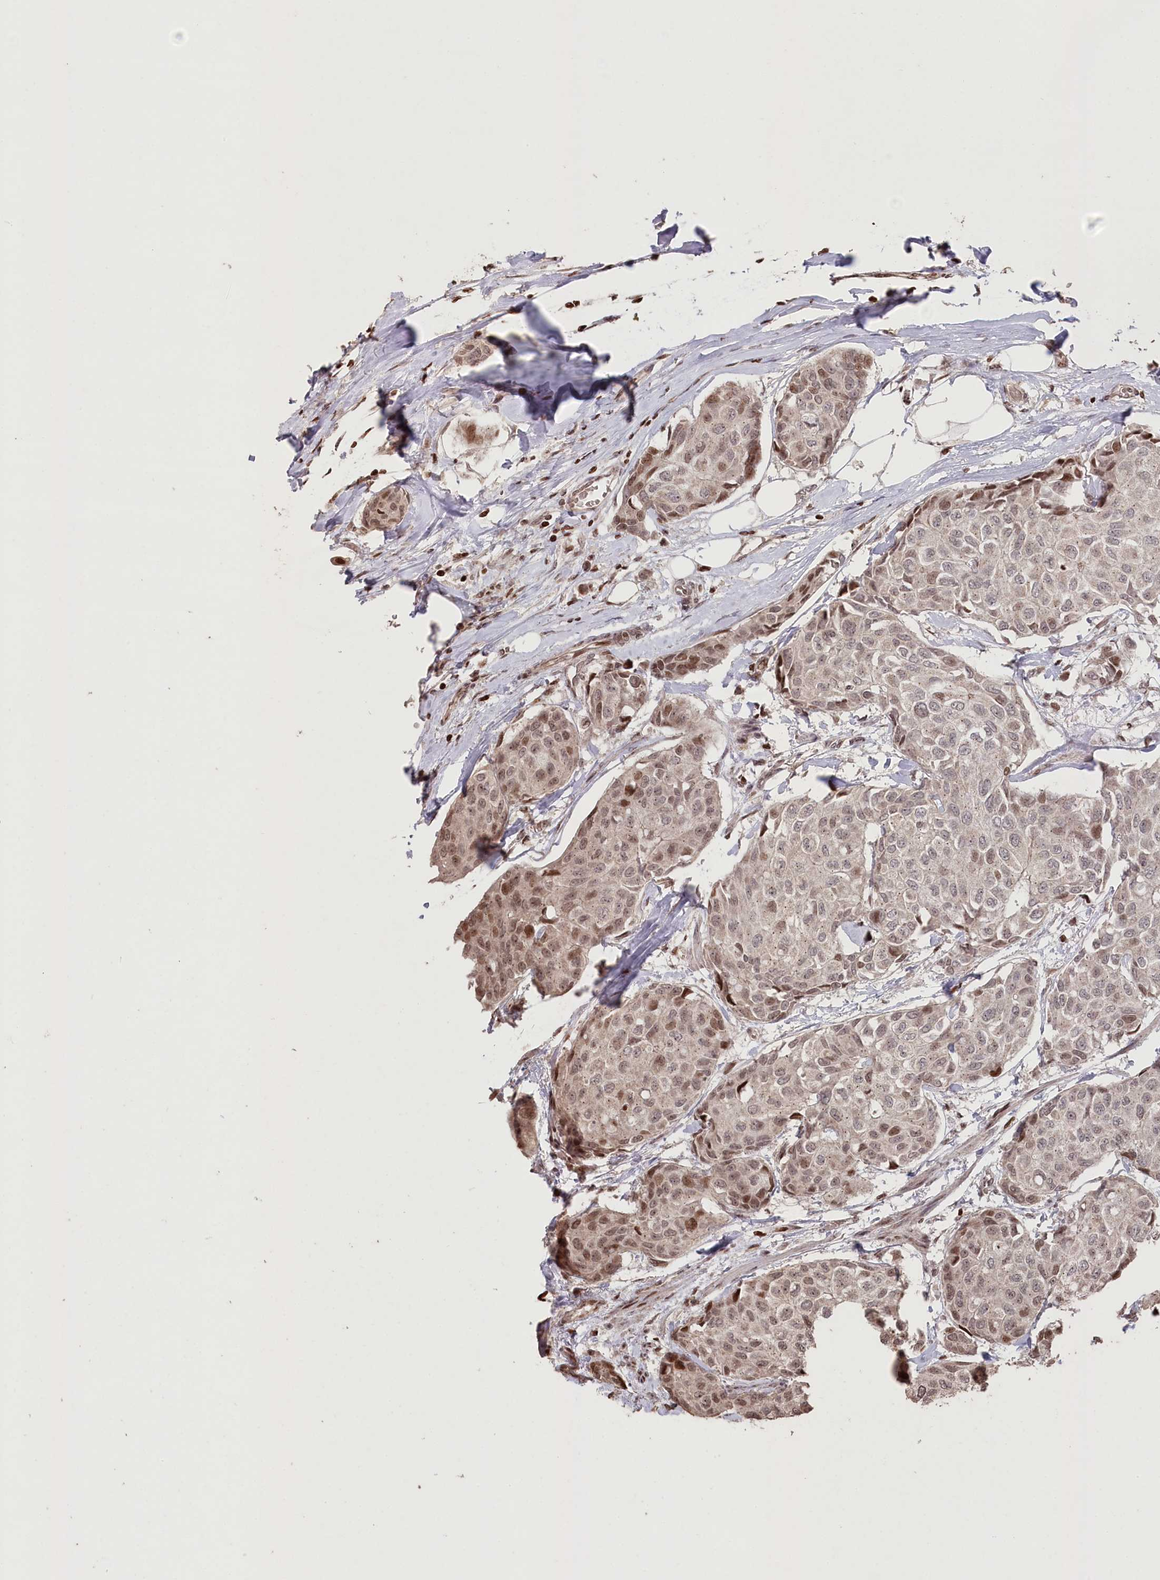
{"staining": {"intensity": "moderate", "quantity": ">75%", "location": "nuclear"}, "tissue": "breast cancer", "cell_type": "Tumor cells", "image_type": "cancer", "snomed": [{"axis": "morphology", "description": "Duct carcinoma"}, {"axis": "topography", "description": "Breast"}], "caption": "This image reveals immunohistochemistry staining of breast cancer, with medium moderate nuclear positivity in about >75% of tumor cells.", "gene": "CCSER2", "patient": {"sex": "female", "age": 80}}